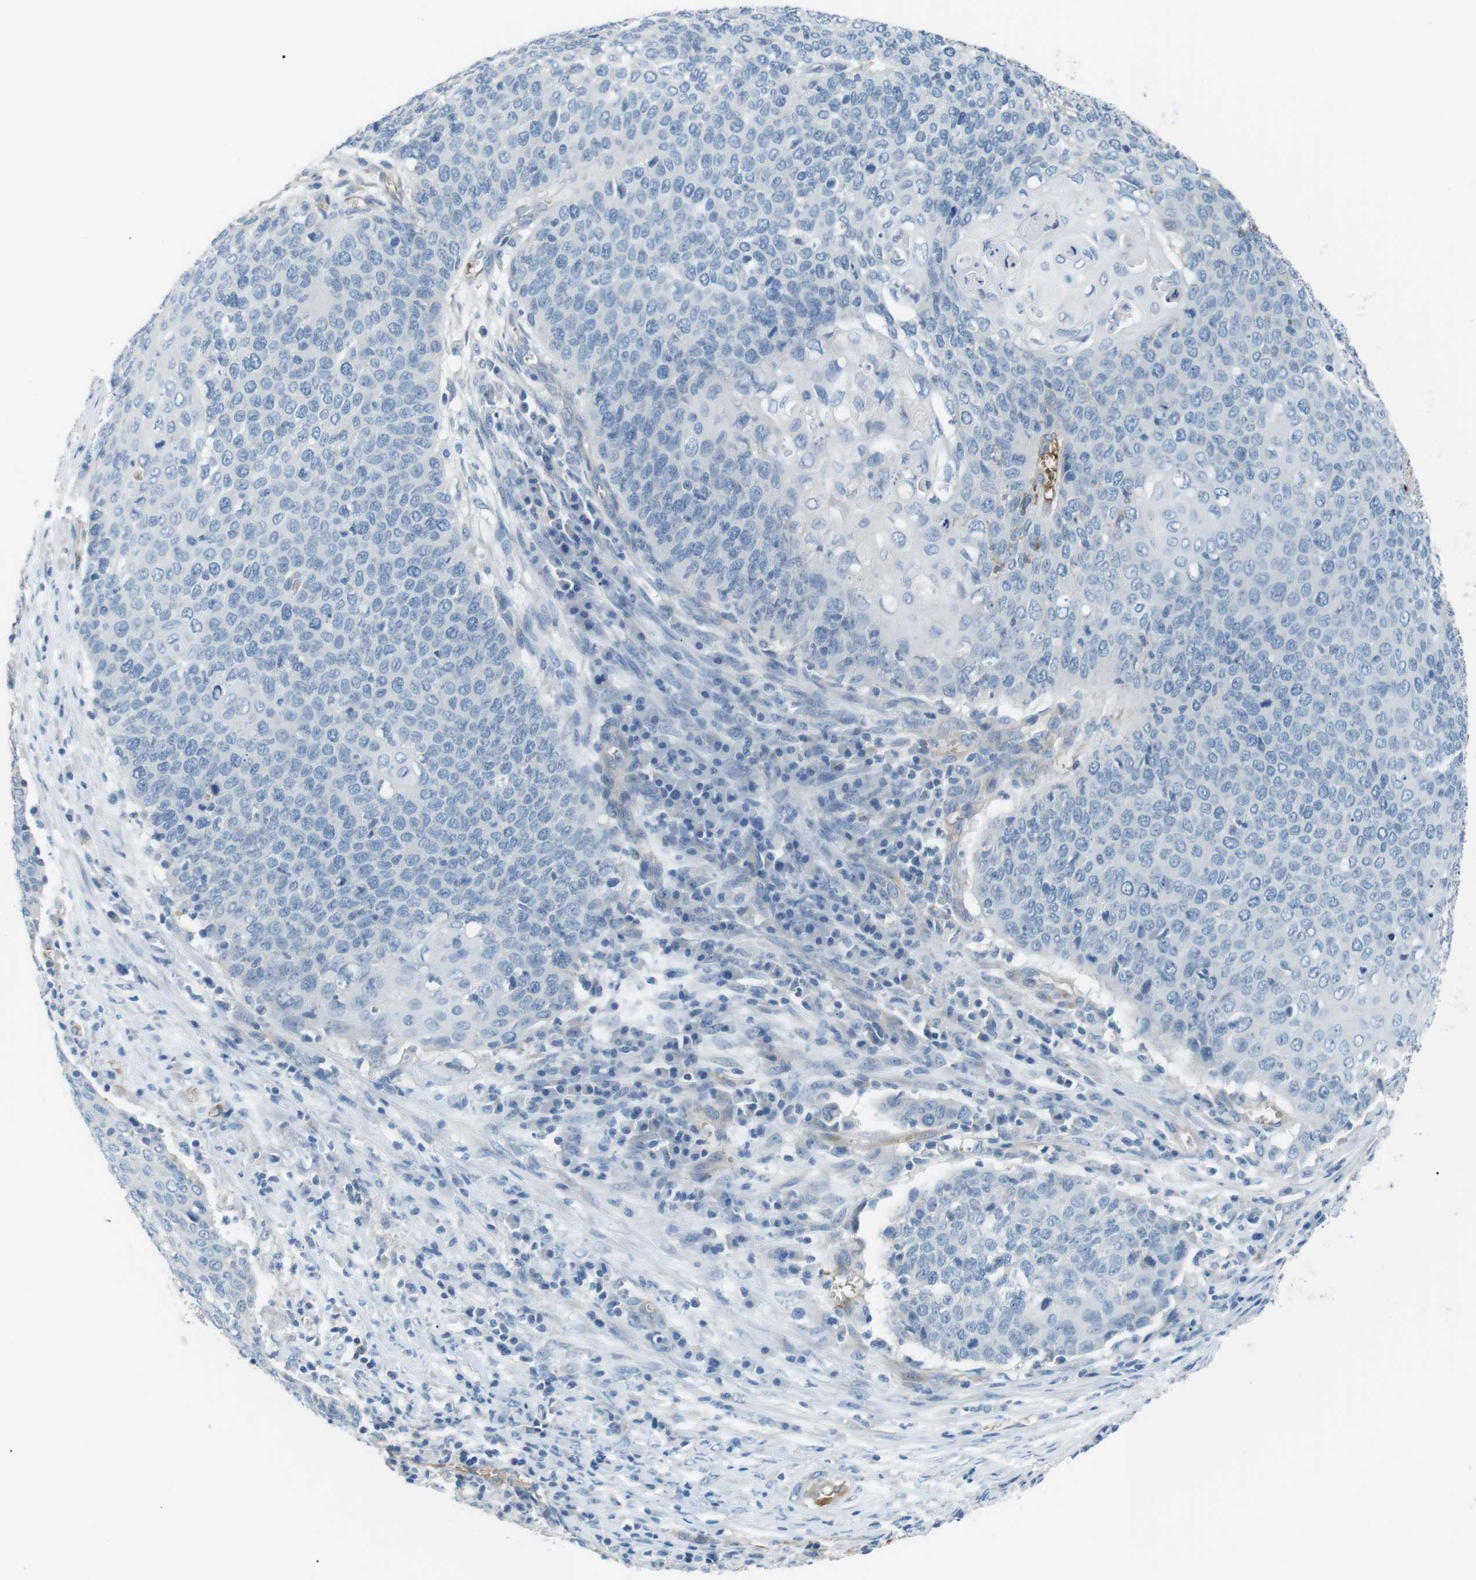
{"staining": {"intensity": "negative", "quantity": "none", "location": "none"}, "tissue": "cervical cancer", "cell_type": "Tumor cells", "image_type": "cancer", "snomed": [{"axis": "morphology", "description": "Squamous cell carcinoma, NOS"}, {"axis": "topography", "description": "Cervix"}], "caption": "This is a image of IHC staining of squamous cell carcinoma (cervical), which shows no staining in tumor cells. Brightfield microscopy of IHC stained with DAB (brown) and hematoxylin (blue), captured at high magnification.", "gene": "ADCY10", "patient": {"sex": "female", "age": 39}}